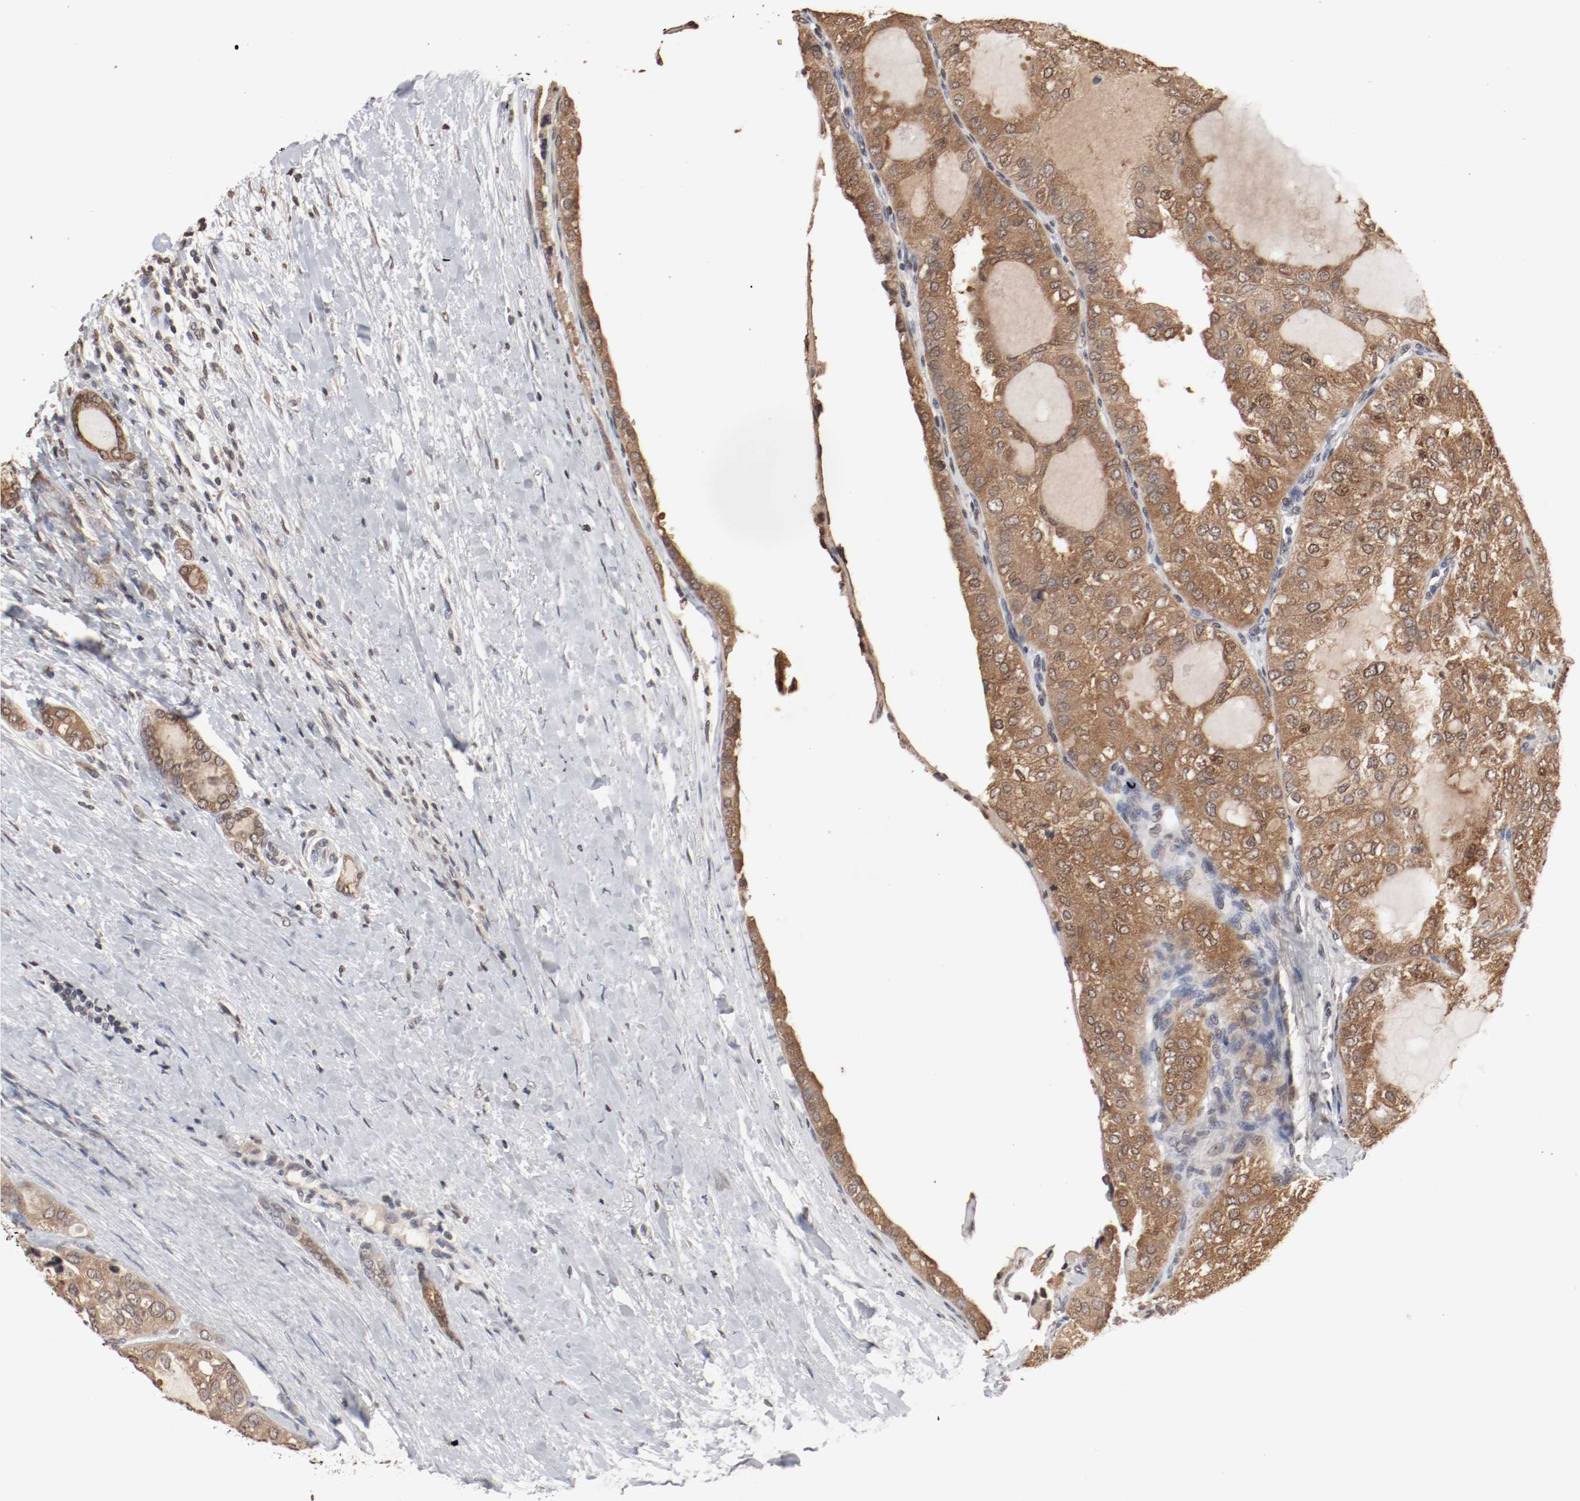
{"staining": {"intensity": "moderate", "quantity": ">75%", "location": "cytoplasmic/membranous,nuclear"}, "tissue": "thyroid cancer", "cell_type": "Tumor cells", "image_type": "cancer", "snomed": [{"axis": "morphology", "description": "Follicular adenoma carcinoma, NOS"}, {"axis": "topography", "description": "Thyroid gland"}], "caption": "This is an image of immunohistochemistry staining of follicular adenoma carcinoma (thyroid), which shows moderate positivity in the cytoplasmic/membranous and nuclear of tumor cells.", "gene": "WASL", "patient": {"sex": "male", "age": 75}}